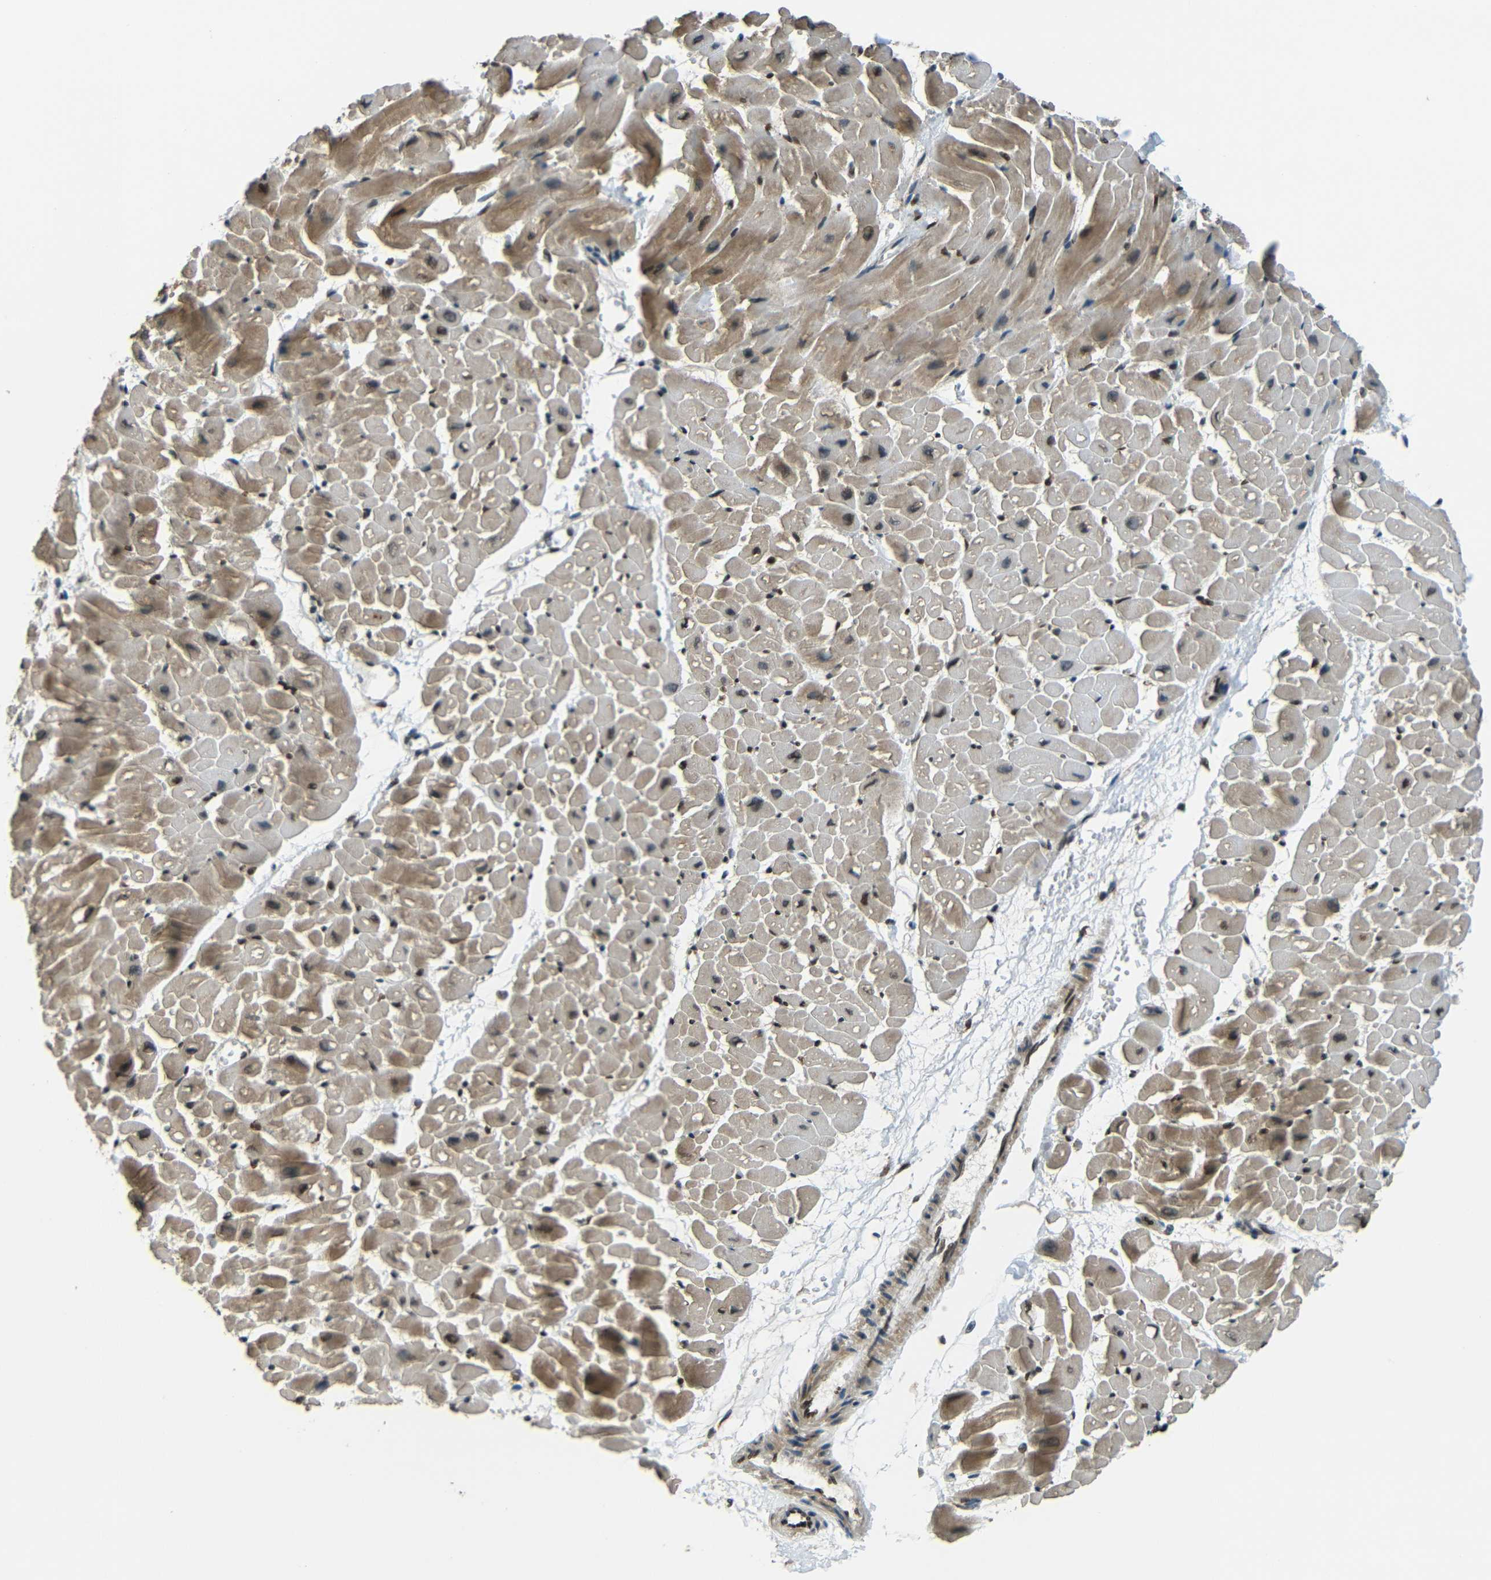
{"staining": {"intensity": "moderate", "quantity": "25%-75%", "location": "cytoplasmic/membranous"}, "tissue": "heart muscle", "cell_type": "Cardiomyocytes", "image_type": "normal", "snomed": [{"axis": "morphology", "description": "Normal tissue, NOS"}, {"axis": "topography", "description": "Heart"}], "caption": "The micrograph exhibits immunohistochemical staining of unremarkable heart muscle. There is moderate cytoplasmic/membranous expression is present in approximately 25%-75% of cardiomyocytes.", "gene": "PSIP1", "patient": {"sex": "male", "age": 45}}